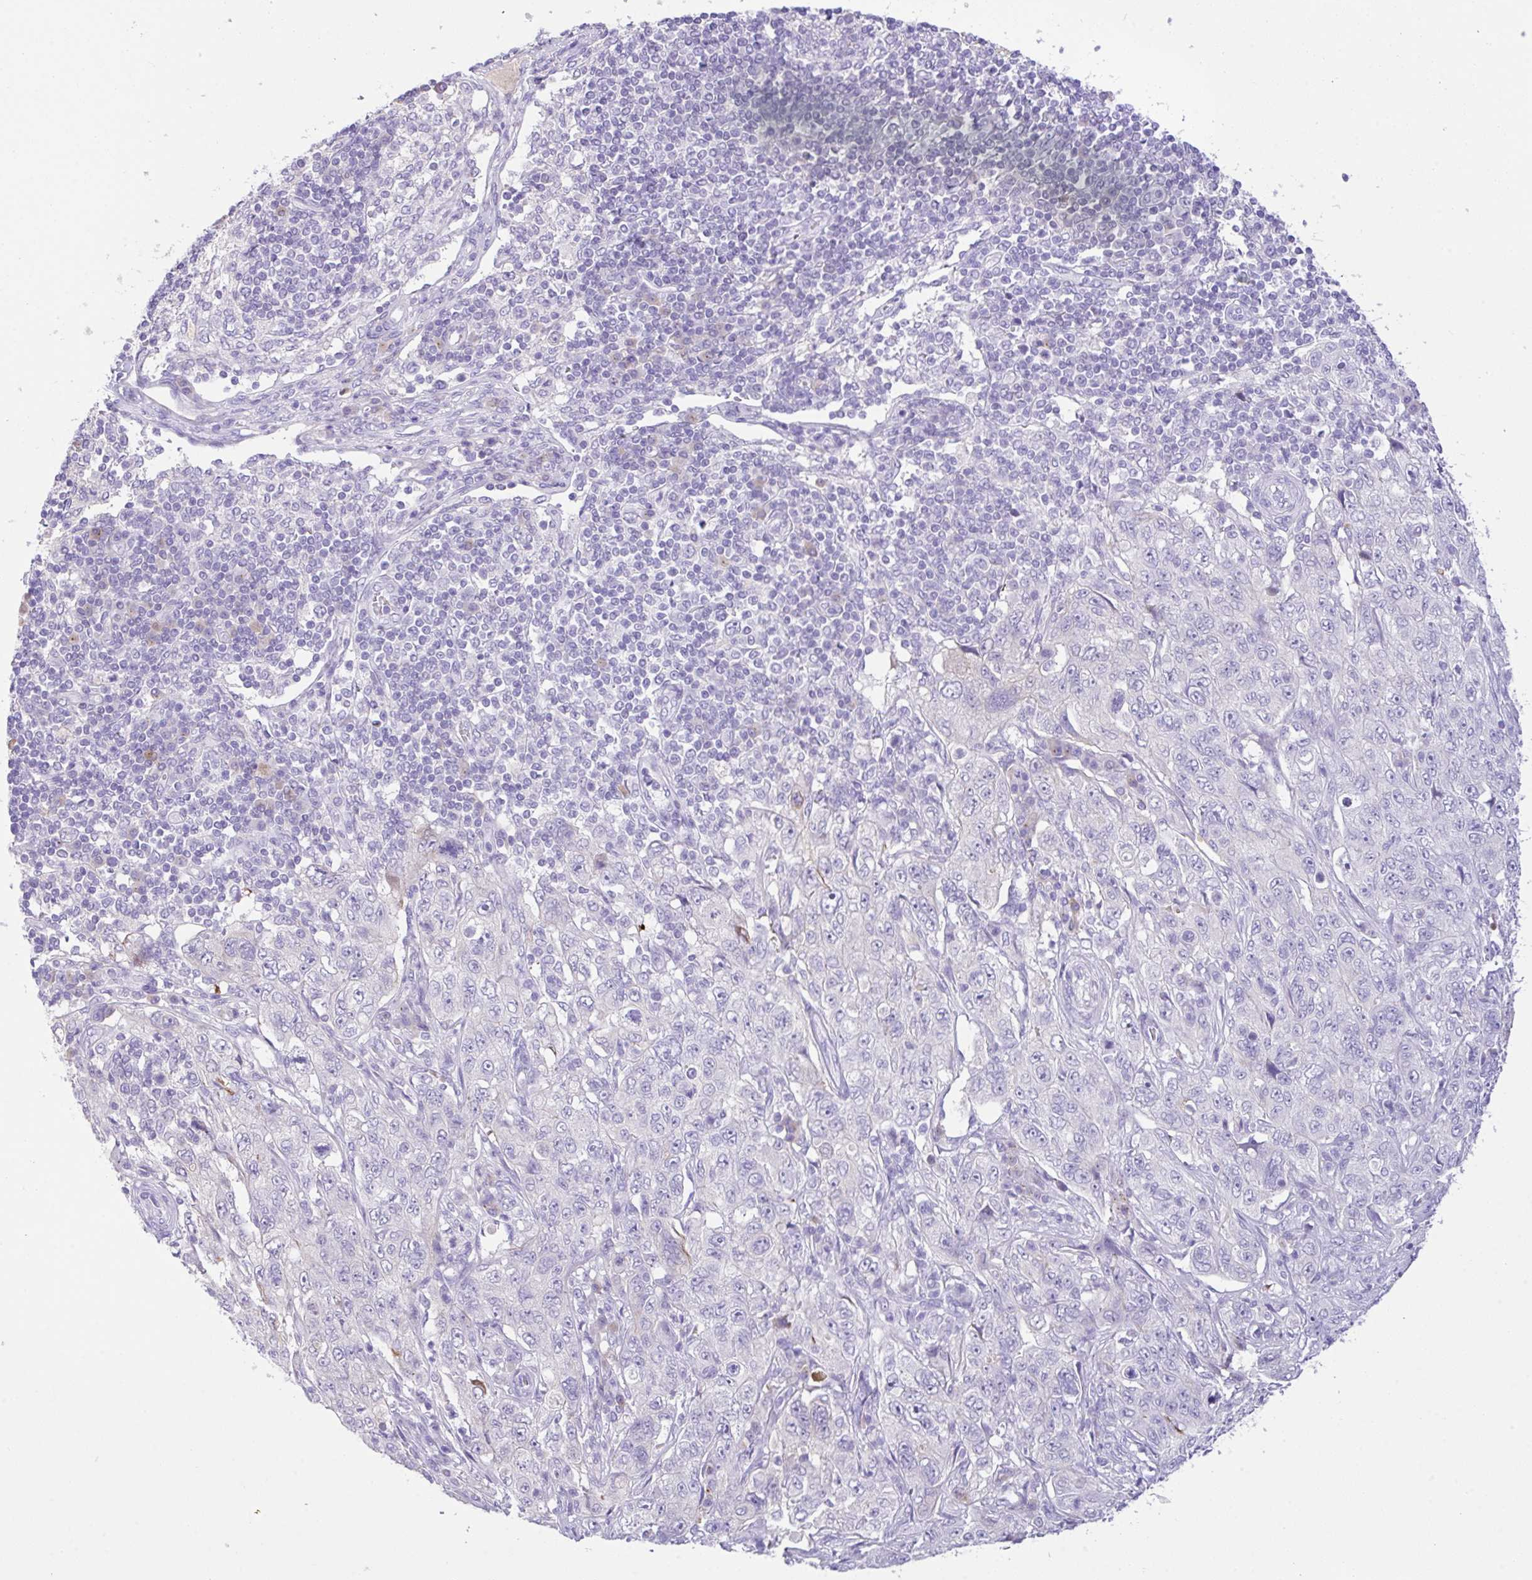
{"staining": {"intensity": "negative", "quantity": "none", "location": "none"}, "tissue": "pancreatic cancer", "cell_type": "Tumor cells", "image_type": "cancer", "snomed": [{"axis": "morphology", "description": "Adenocarcinoma, NOS"}, {"axis": "topography", "description": "Pancreas"}], "caption": "A high-resolution image shows immunohistochemistry (IHC) staining of pancreatic cancer, which reveals no significant staining in tumor cells. (Brightfield microscopy of DAB IHC at high magnification).", "gene": "FBXL20", "patient": {"sex": "male", "age": 68}}